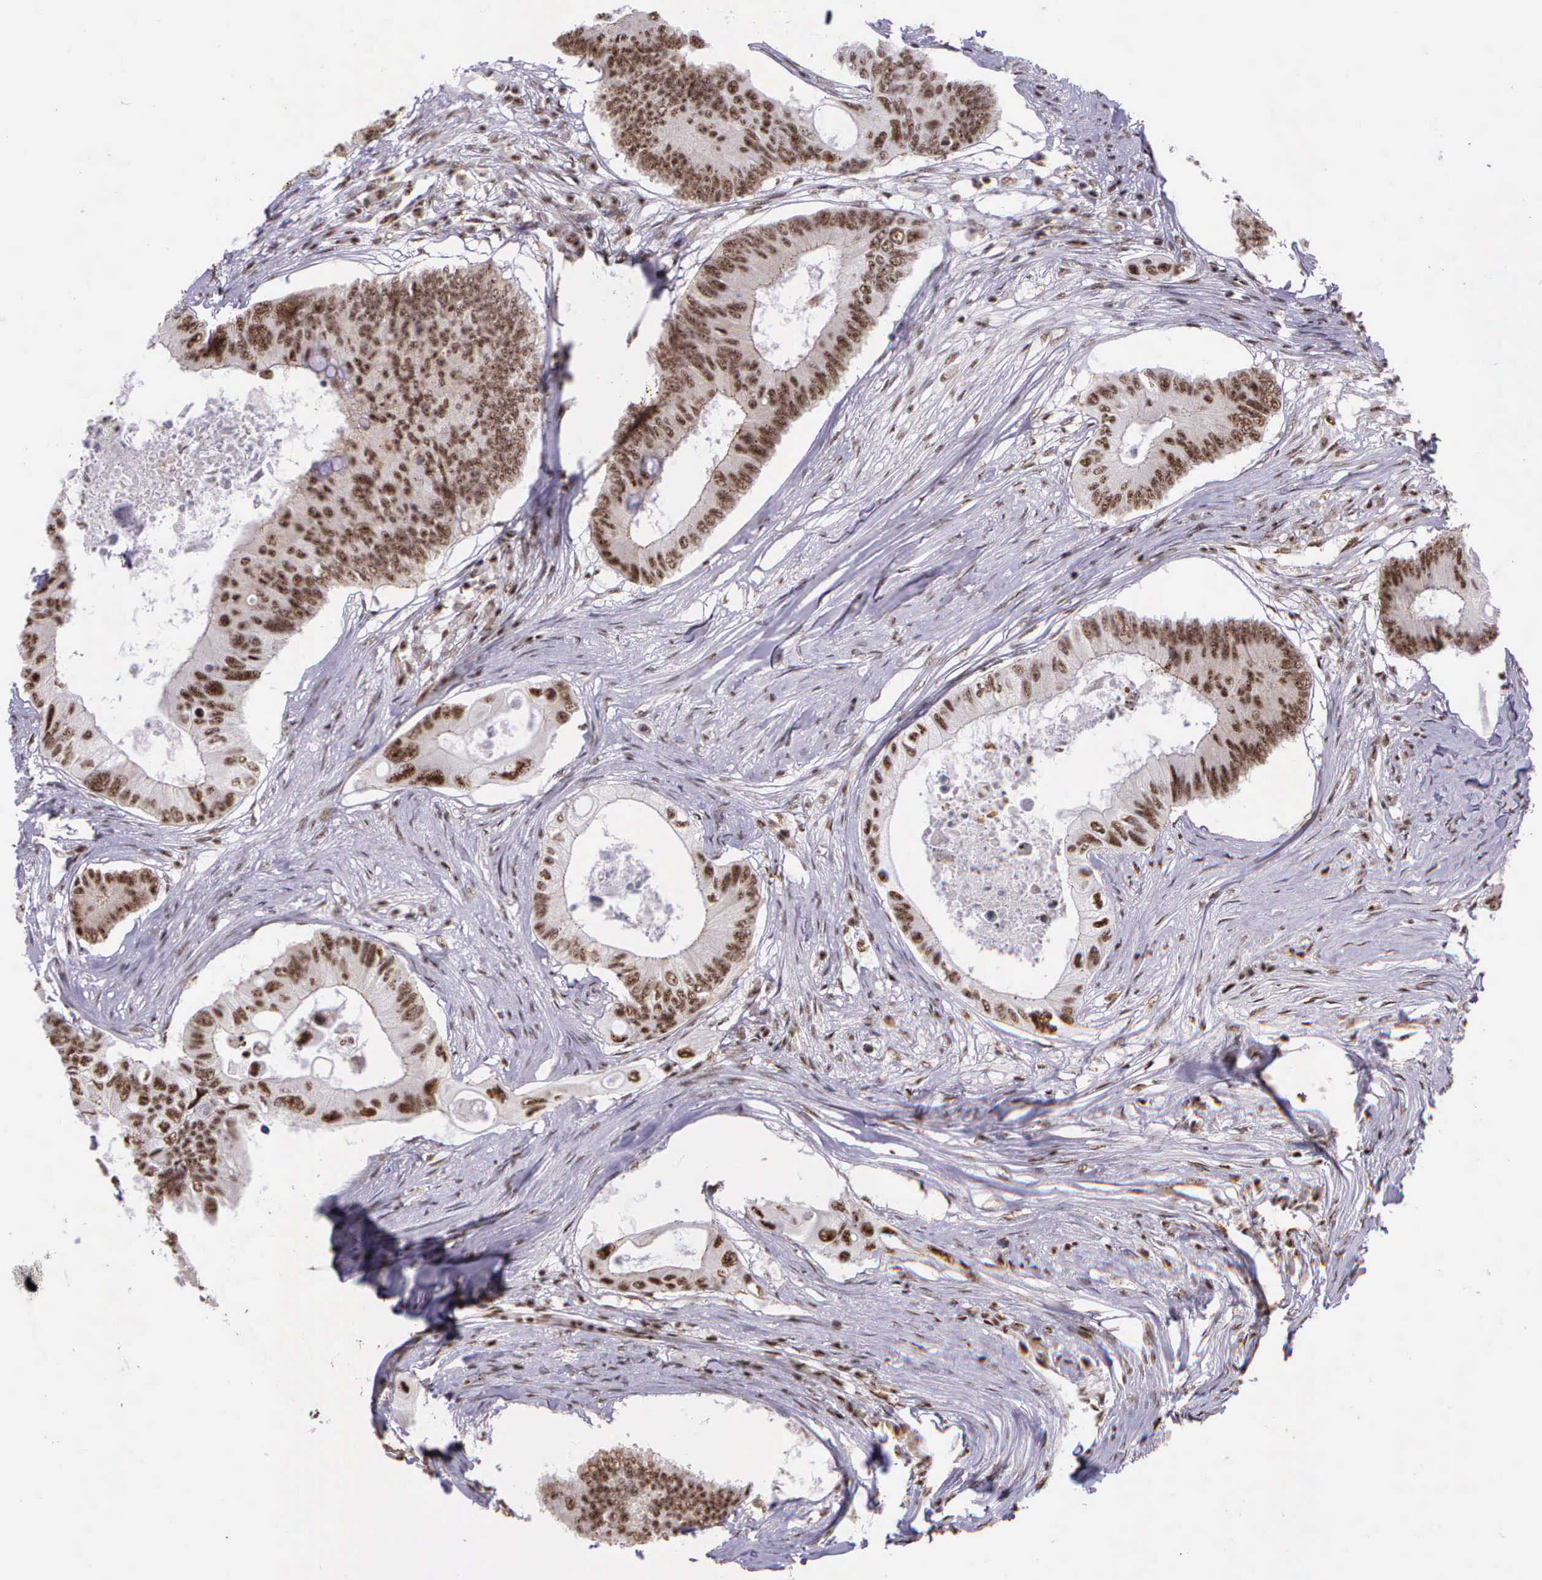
{"staining": {"intensity": "moderate", "quantity": ">75%", "location": "cytoplasmic/membranous,nuclear"}, "tissue": "colorectal cancer", "cell_type": "Tumor cells", "image_type": "cancer", "snomed": [{"axis": "morphology", "description": "Adenocarcinoma, NOS"}, {"axis": "topography", "description": "Colon"}], "caption": "Colorectal cancer tissue shows moderate cytoplasmic/membranous and nuclear expression in approximately >75% of tumor cells, visualized by immunohistochemistry.", "gene": "FAM47A", "patient": {"sex": "male", "age": 65}}